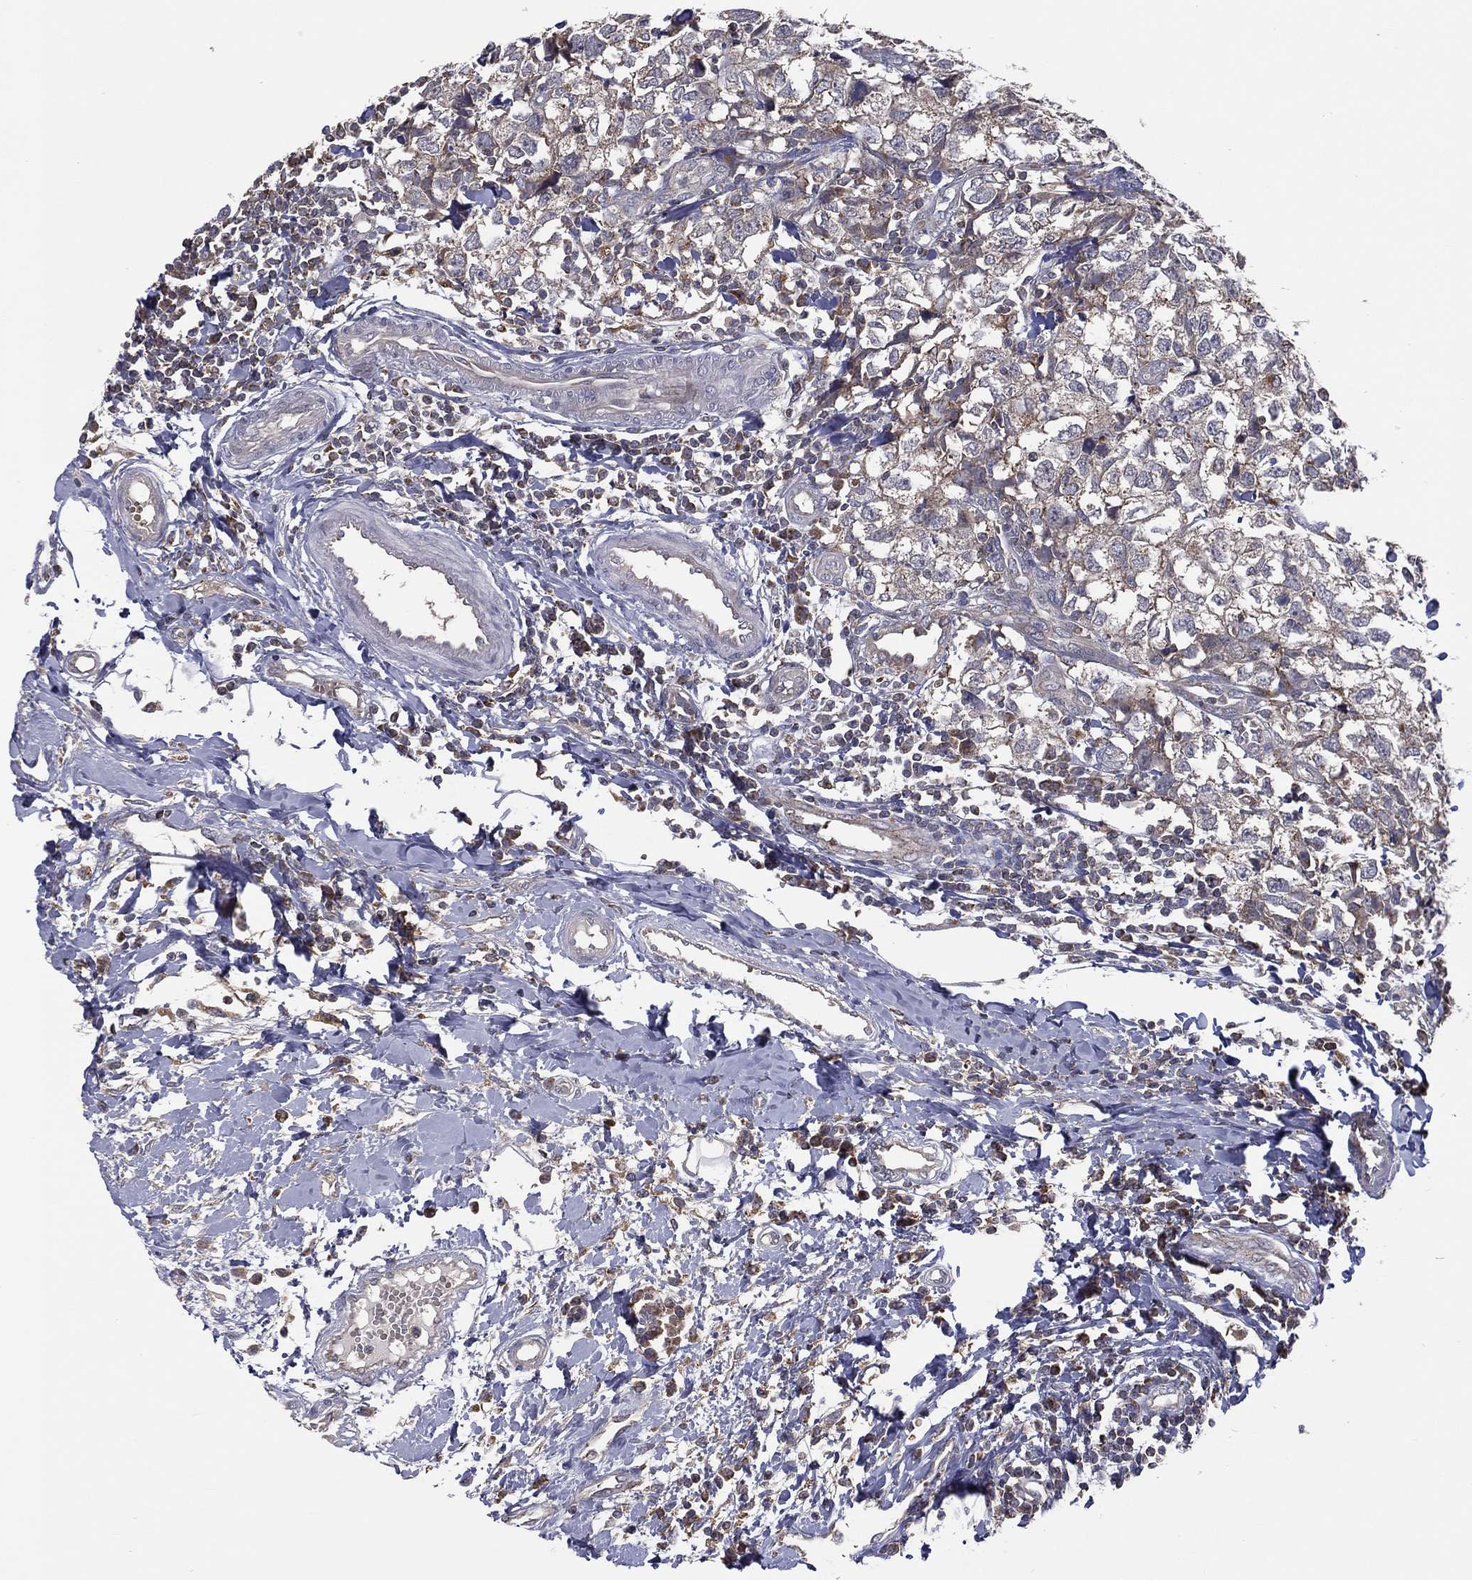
{"staining": {"intensity": "weak", "quantity": "25%-75%", "location": "cytoplasmic/membranous"}, "tissue": "breast cancer", "cell_type": "Tumor cells", "image_type": "cancer", "snomed": [{"axis": "morphology", "description": "Duct carcinoma"}, {"axis": "topography", "description": "Breast"}], "caption": "Breast intraductal carcinoma tissue reveals weak cytoplasmic/membranous positivity in about 25%-75% of tumor cells, visualized by immunohistochemistry.", "gene": "STARD3", "patient": {"sex": "female", "age": 30}}